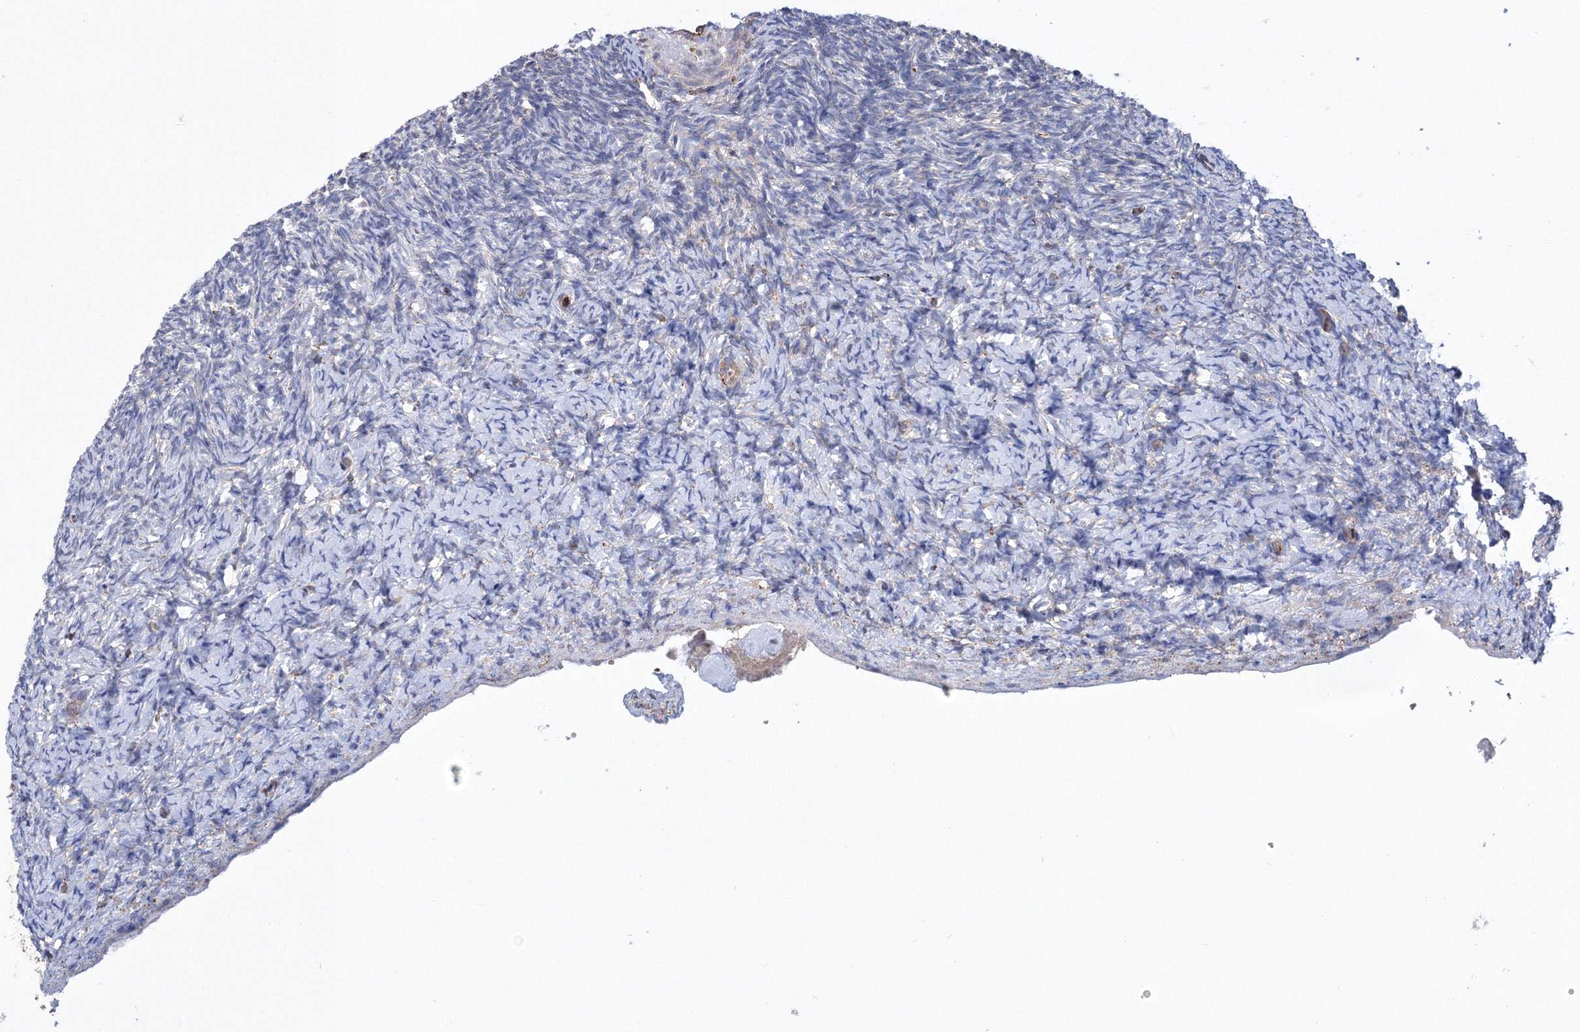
{"staining": {"intensity": "weak", "quantity": ">75%", "location": "cytoplasmic/membranous"}, "tissue": "ovary", "cell_type": "Follicle cells", "image_type": "normal", "snomed": [{"axis": "morphology", "description": "Normal tissue, NOS"}, {"axis": "topography", "description": "Ovary"}], "caption": "Ovary stained with a brown dye exhibits weak cytoplasmic/membranous positive expression in approximately >75% of follicle cells.", "gene": "VPS8", "patient": {"sex": "female", "age": 34}}